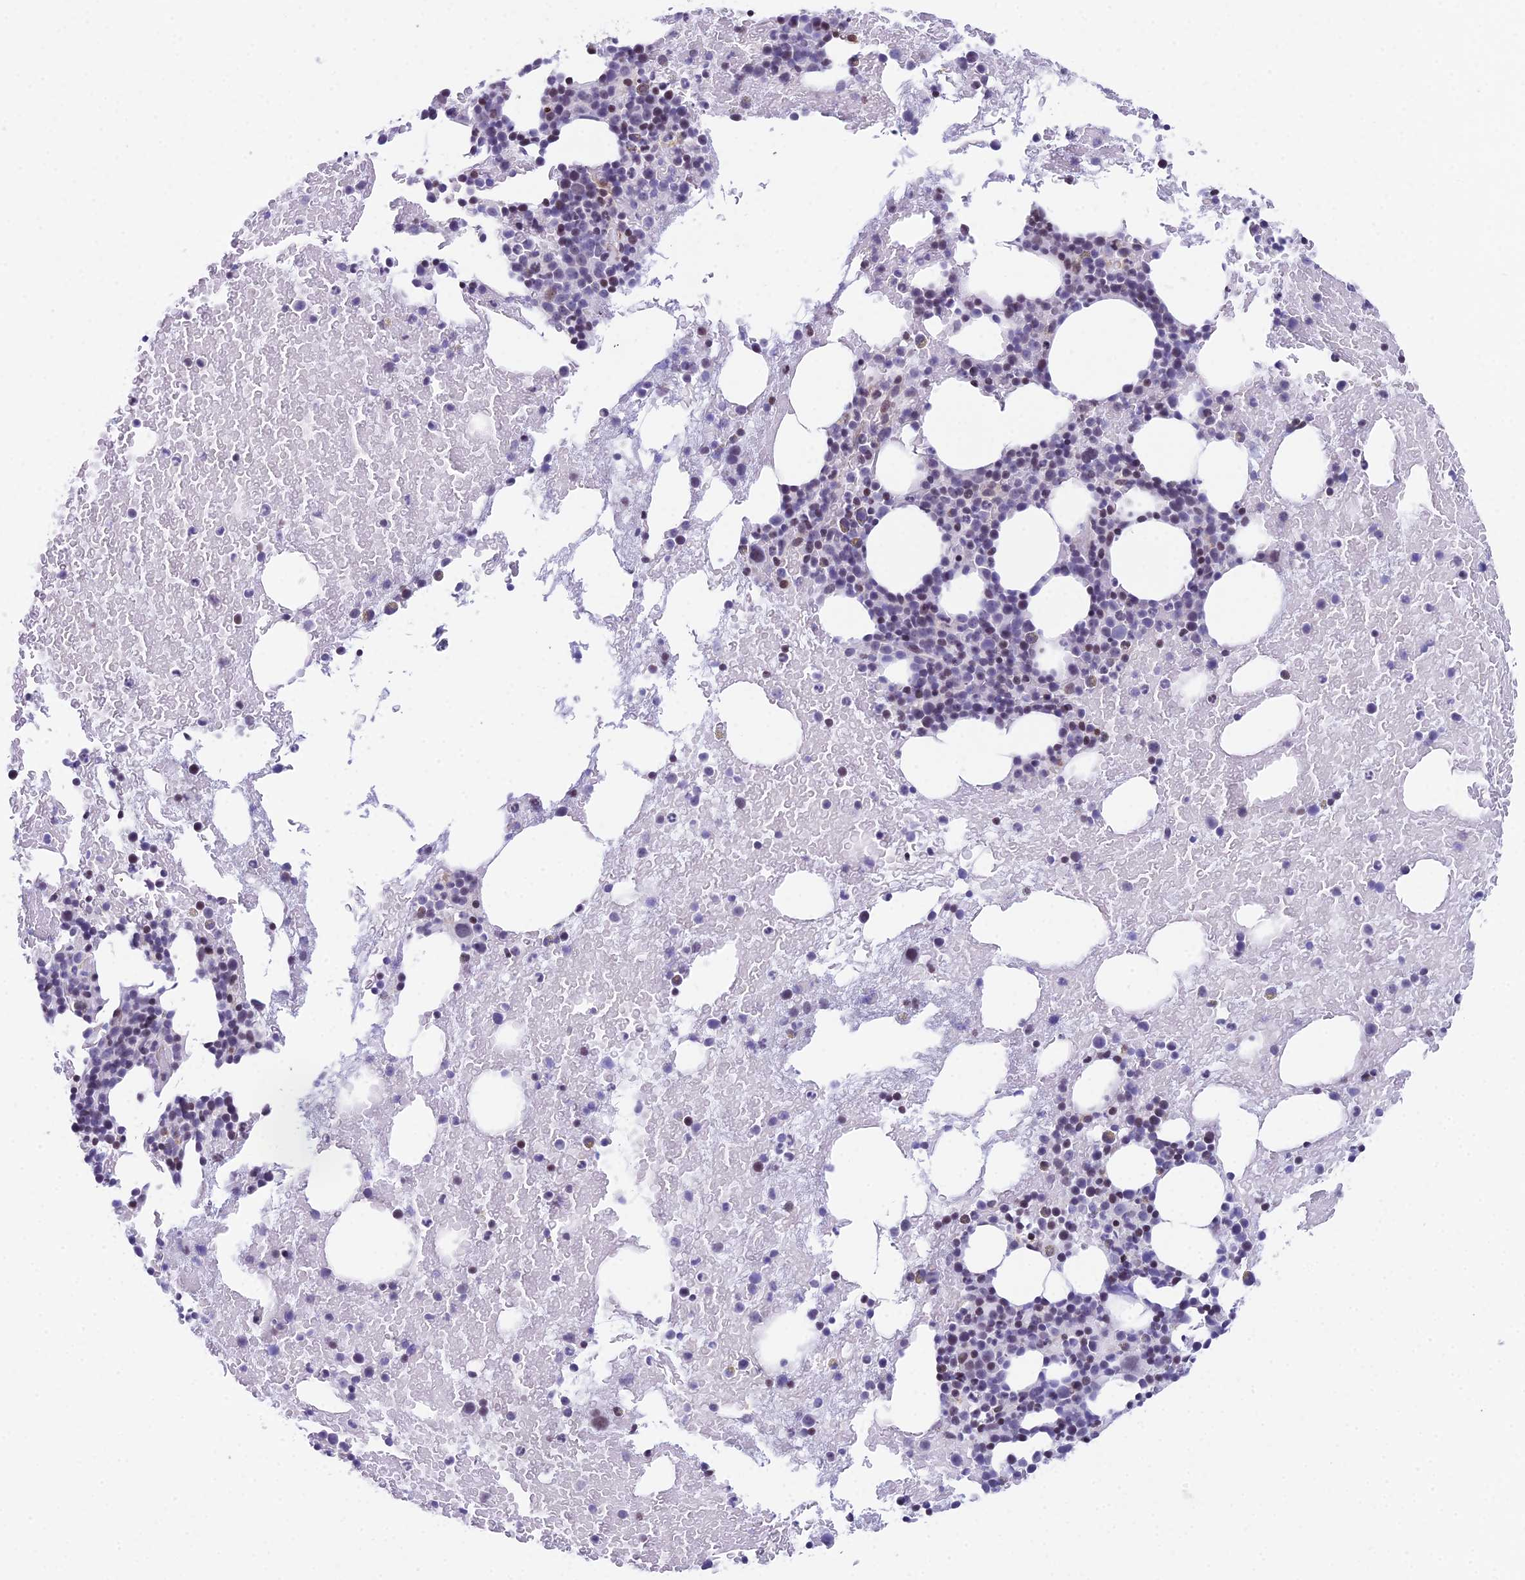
{"staining": {"intensity": "weak", "quantity": "<25%", "location": "nuclear"}, "tissue": "bone marrow", "cell_type": "Hematopoietic cells", "image_type": "normal", "snomed": [{"axis": "morphology", "description": "Normal tissue, NOS"}, {"axis": "topography", "description": "Bone marrow"}], "caption": "Immunohistochemistry (IHC) micrograph of unremarkable human bone marrow stained for a protein (brown), which exhibits no expression in hematopoietic cells. (DAB immunohistochemistry (IHC), high magnification).", "gene": "CC2D2A", "patient": {"sex": "male", "age": 57}}